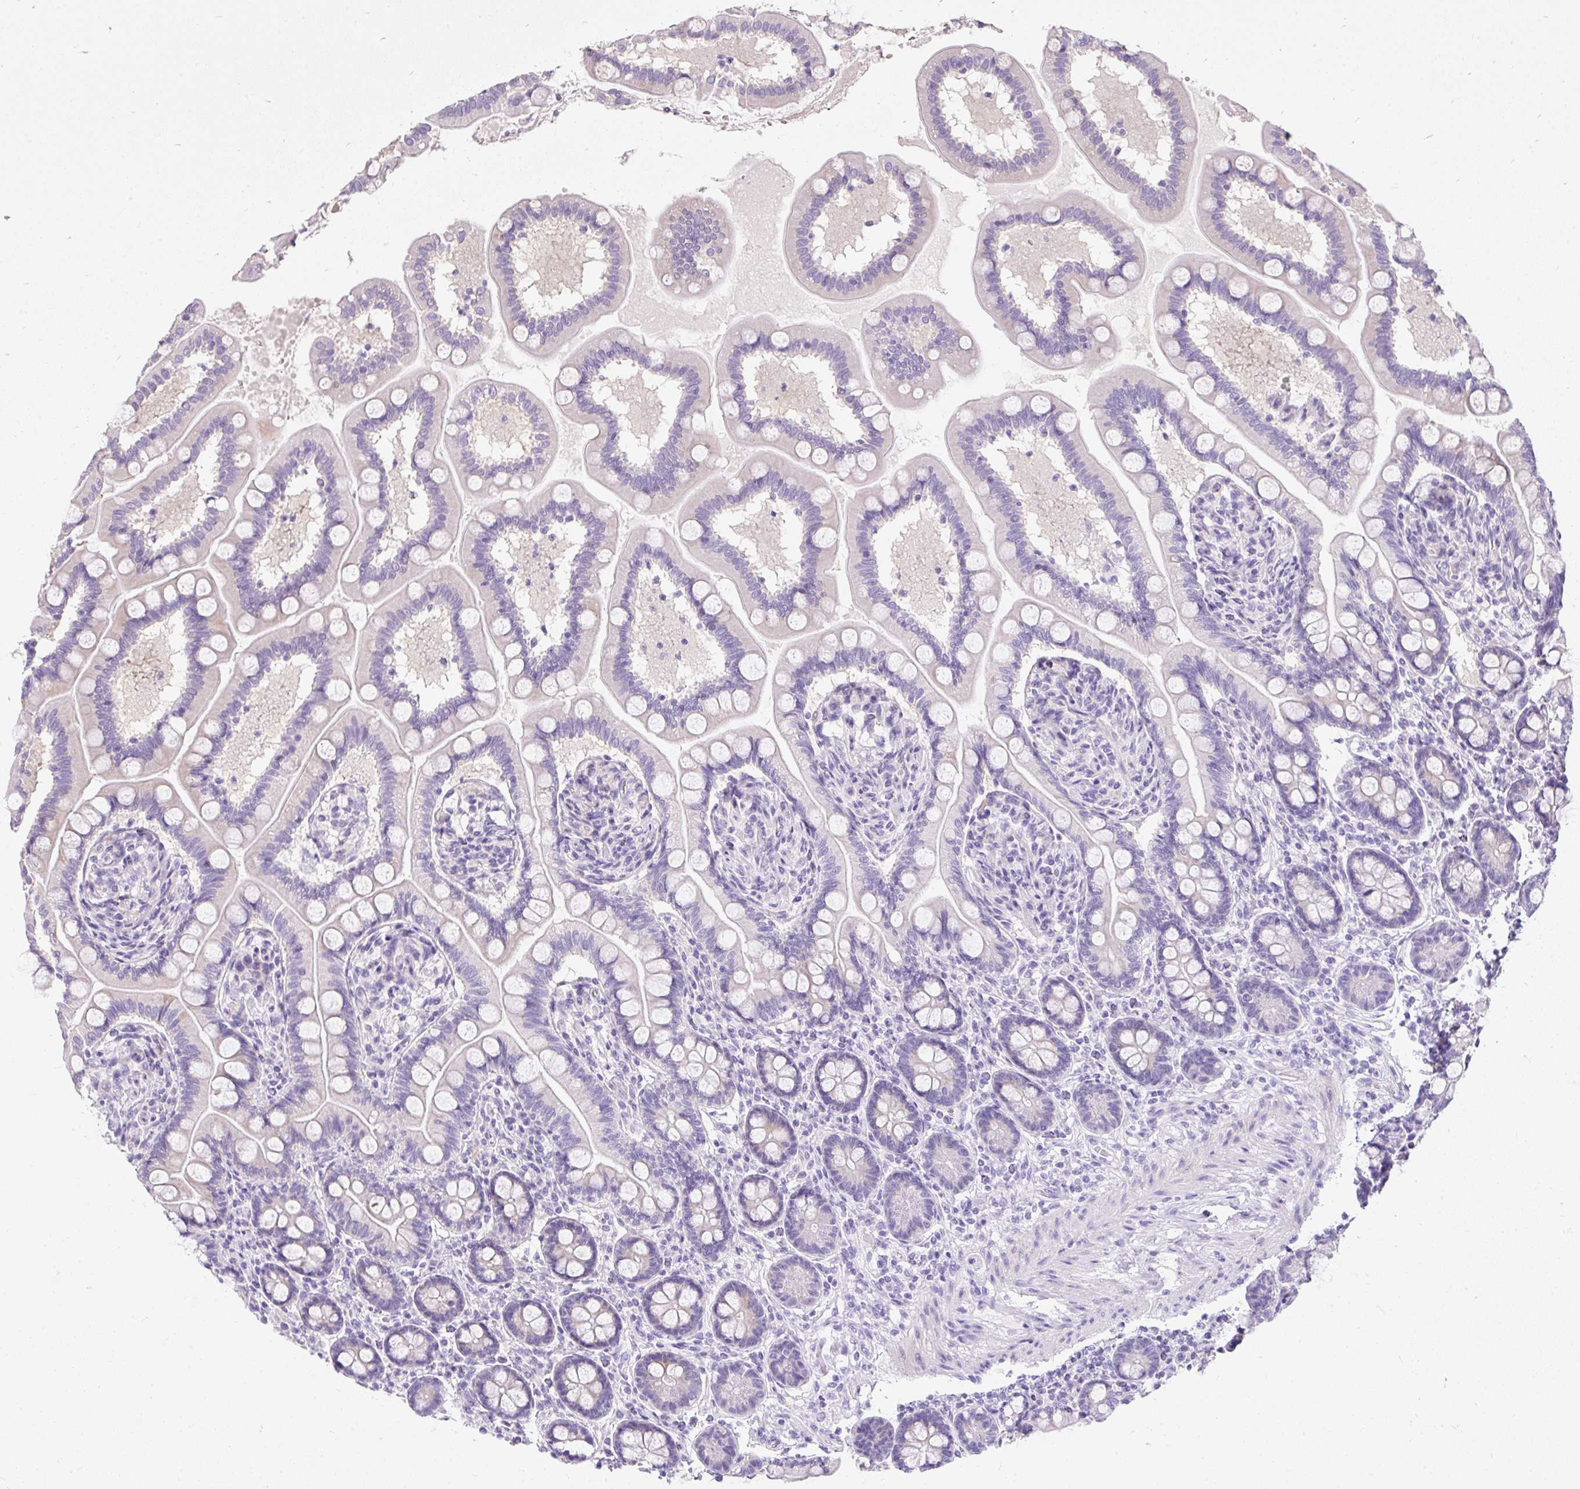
{"staining": {"intensity": "negative", "quantity": "none", "location": "none"}, "tissue": "small intestine", "cell_type": "Glandular cells", "image_type": "normal", "snomed": [{"axis": "morphology", "description": "Normal tissue, NOS"}, {"axis": "topography", "description": "Small intestine"}], "caption": "This micrograph is of normal small intestine stained with immunohistochemistry (IHC) to label a protein in brown with the nuclei are counter-stained blue. There is no expression in glandular cells.", "gene": "DTX4", "patient": {"sex": "female", "age": 64}}